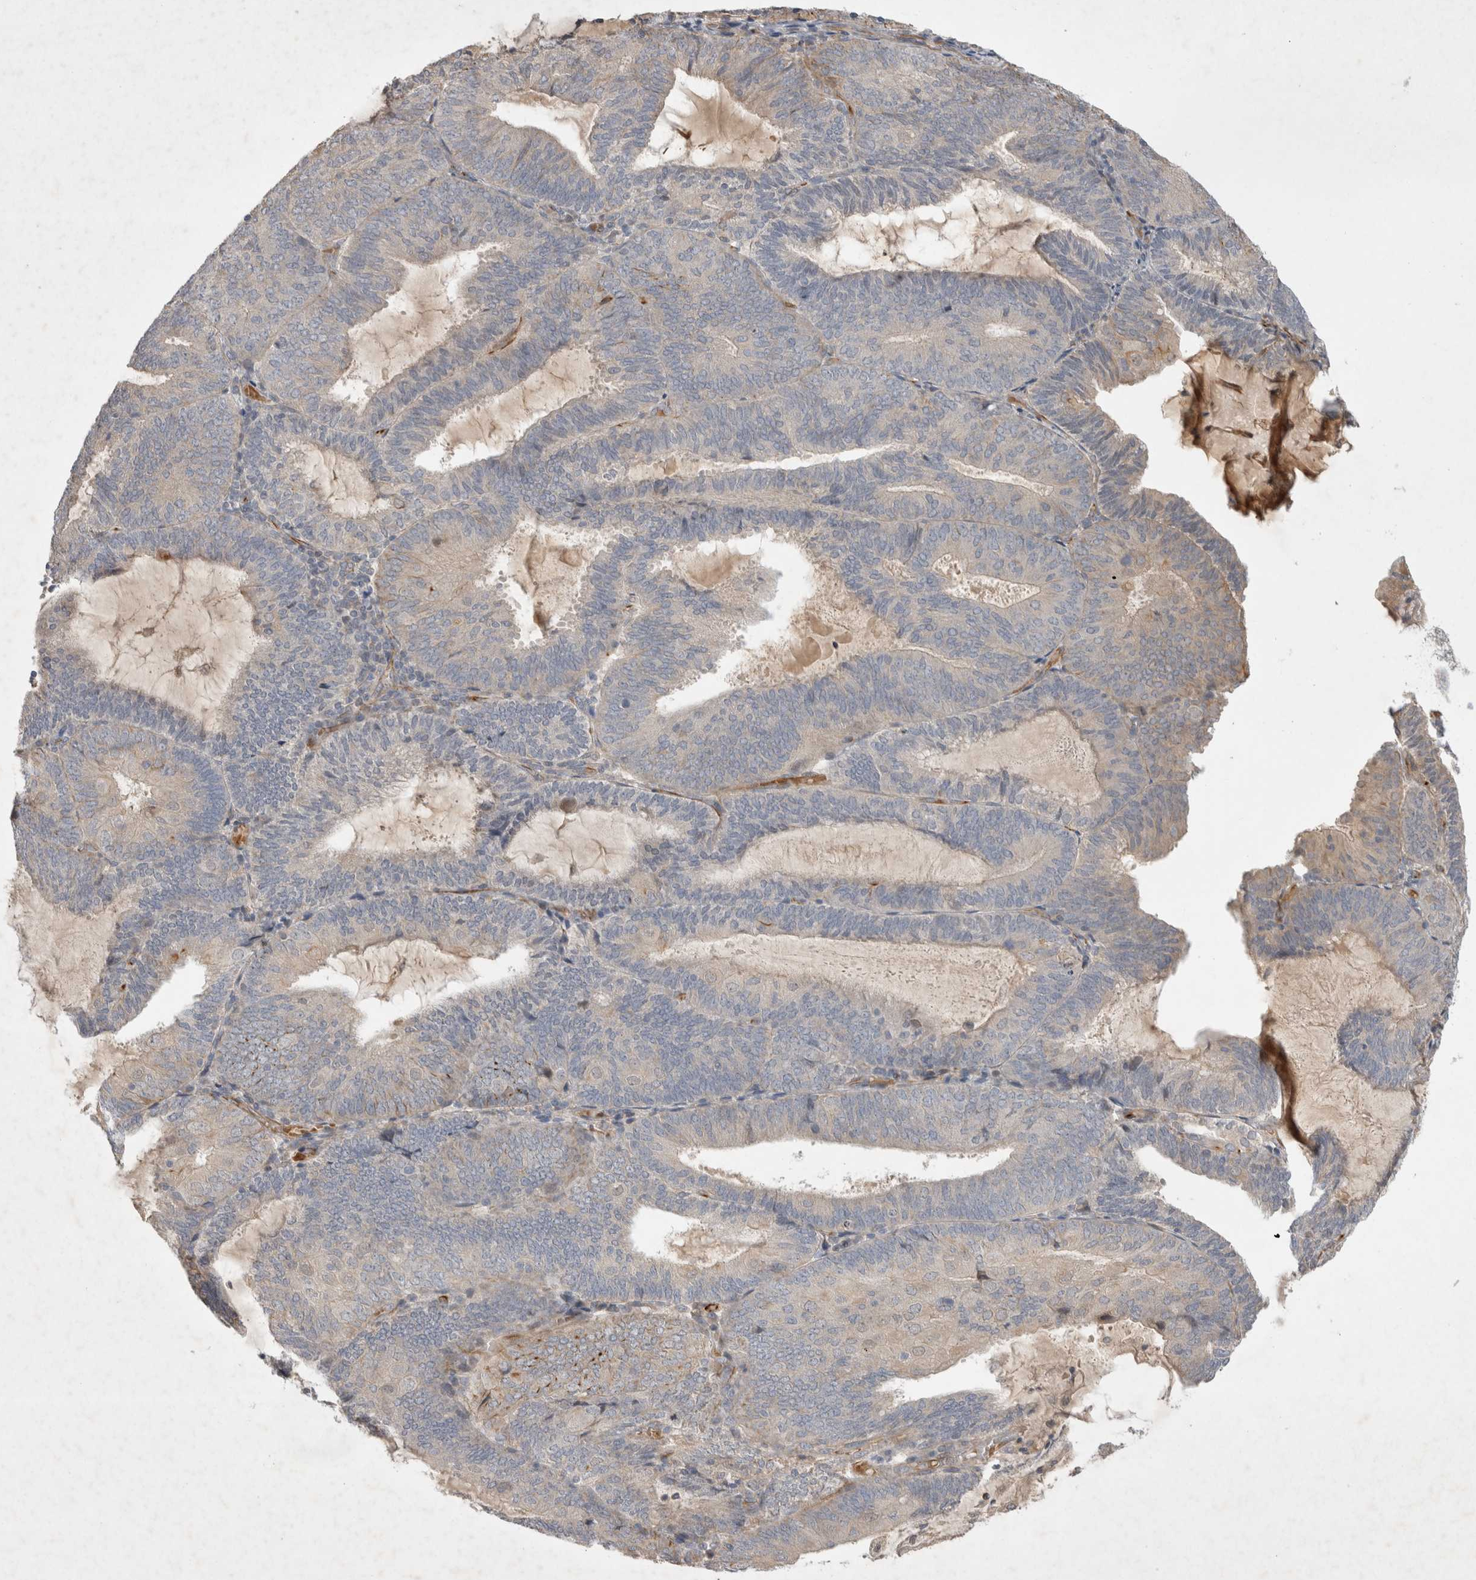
{"staining": {"intensity": "weak", "quantity": "<25%", "location": "cytoplasmic/membranous"}, "tissue": "endometrial cancer", "cell_type": "Tumor cells", "image_type": "cancer", "snomed": [{"axis": "morphology", "description": "Adenocarcinoma, NOS"}, {"axis": "topography", "description": "Endometrium"}], "caption": "Endometrial cancer was stained to show a protein in brown. There is no significant staining in tumor cells.", "gene": "NMU", "patient": {"sex": "female", "age": 81}}